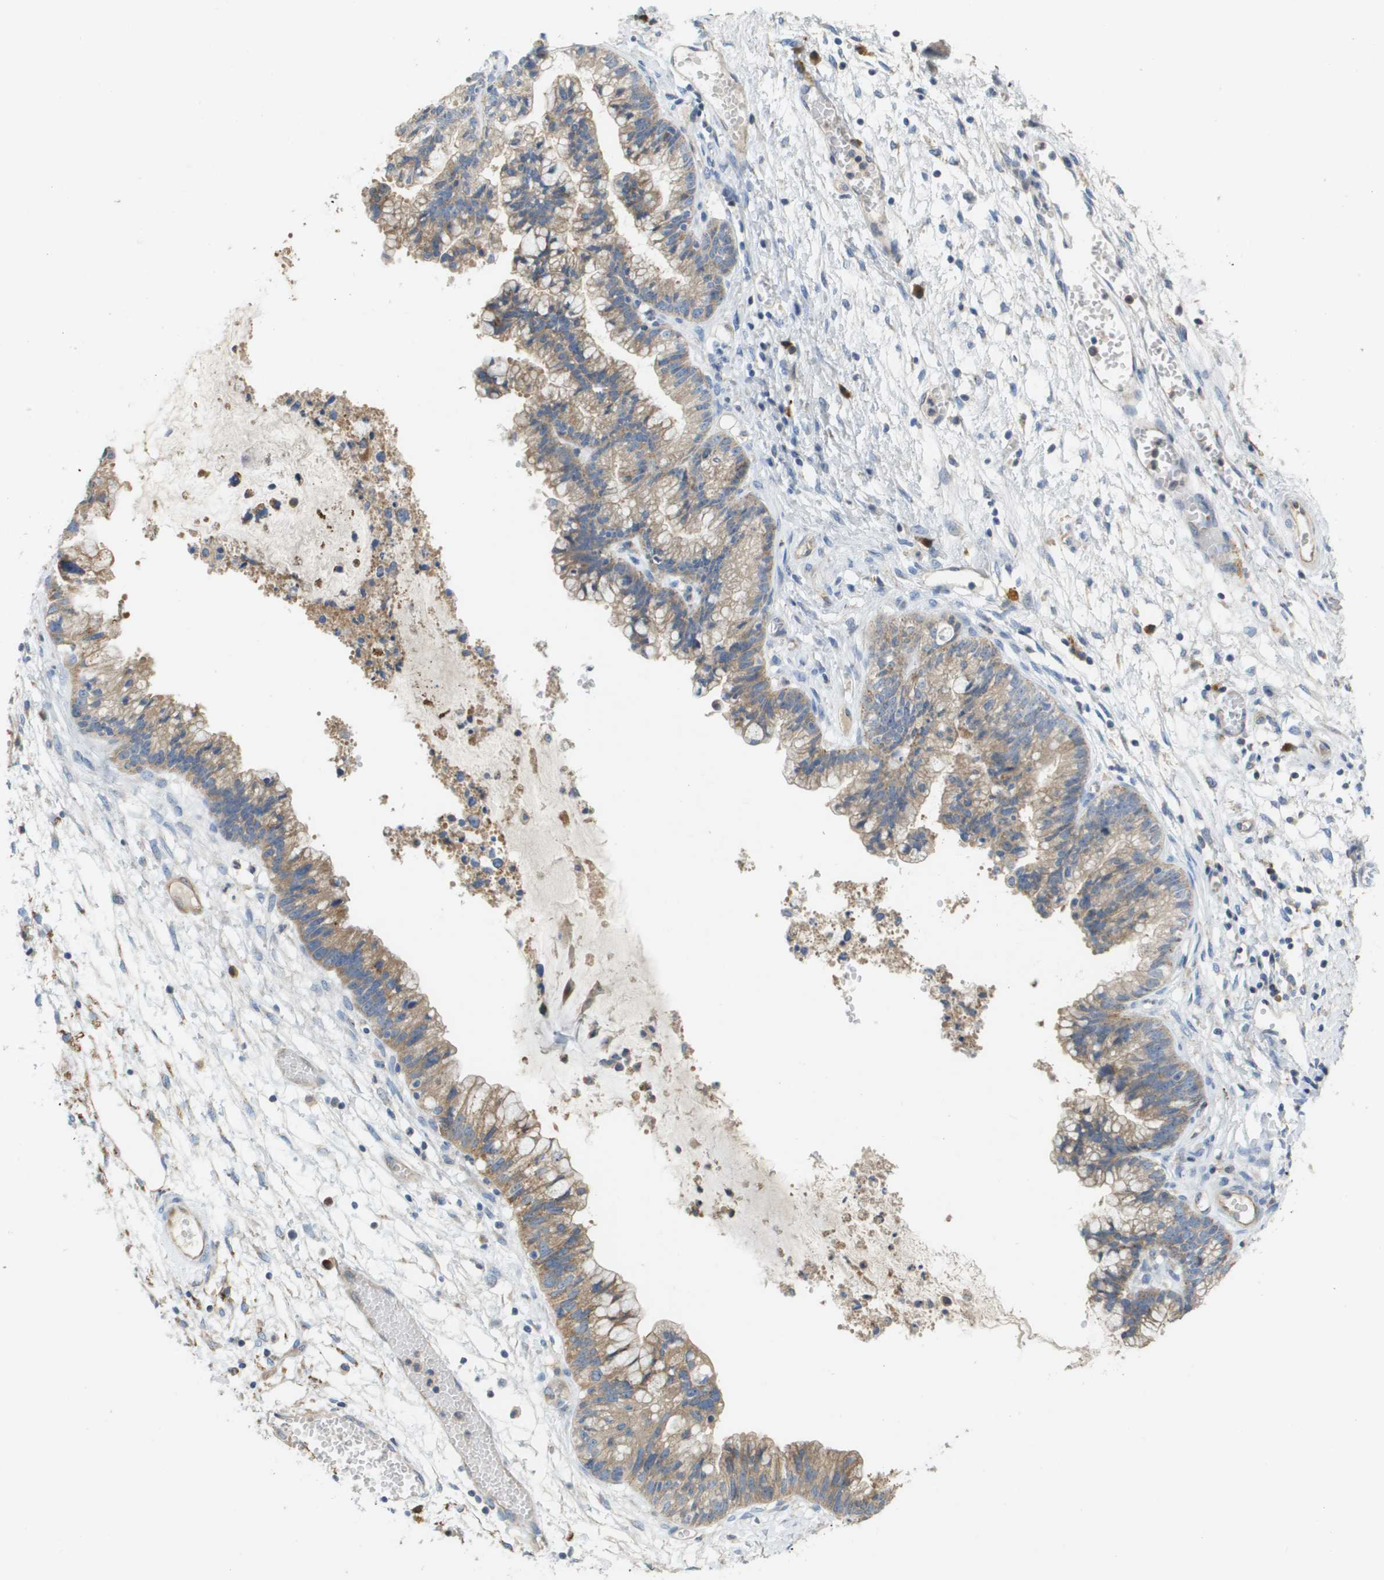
{"staining": {"intensity": "moderate", "quantity": ">75%", "location": "cytoplasmic/membranous"}, "tissue": "cervical cancer", "cell_type": "Tumor cells", "image_type": "cancer", "snomed": [{"axis": "morphology", "description": "Adenocarcinoma, NOS"}, {"axis": "topography", "description": "Cervix"}], "caption": "Protein staining shows moderate cytoplasmic/membranous positivity in about >75% of tumor cells in cervical cancer (adenocarcinoma).", "gene": "CASP10", "patient": {"sex": "female", "age": 44}}